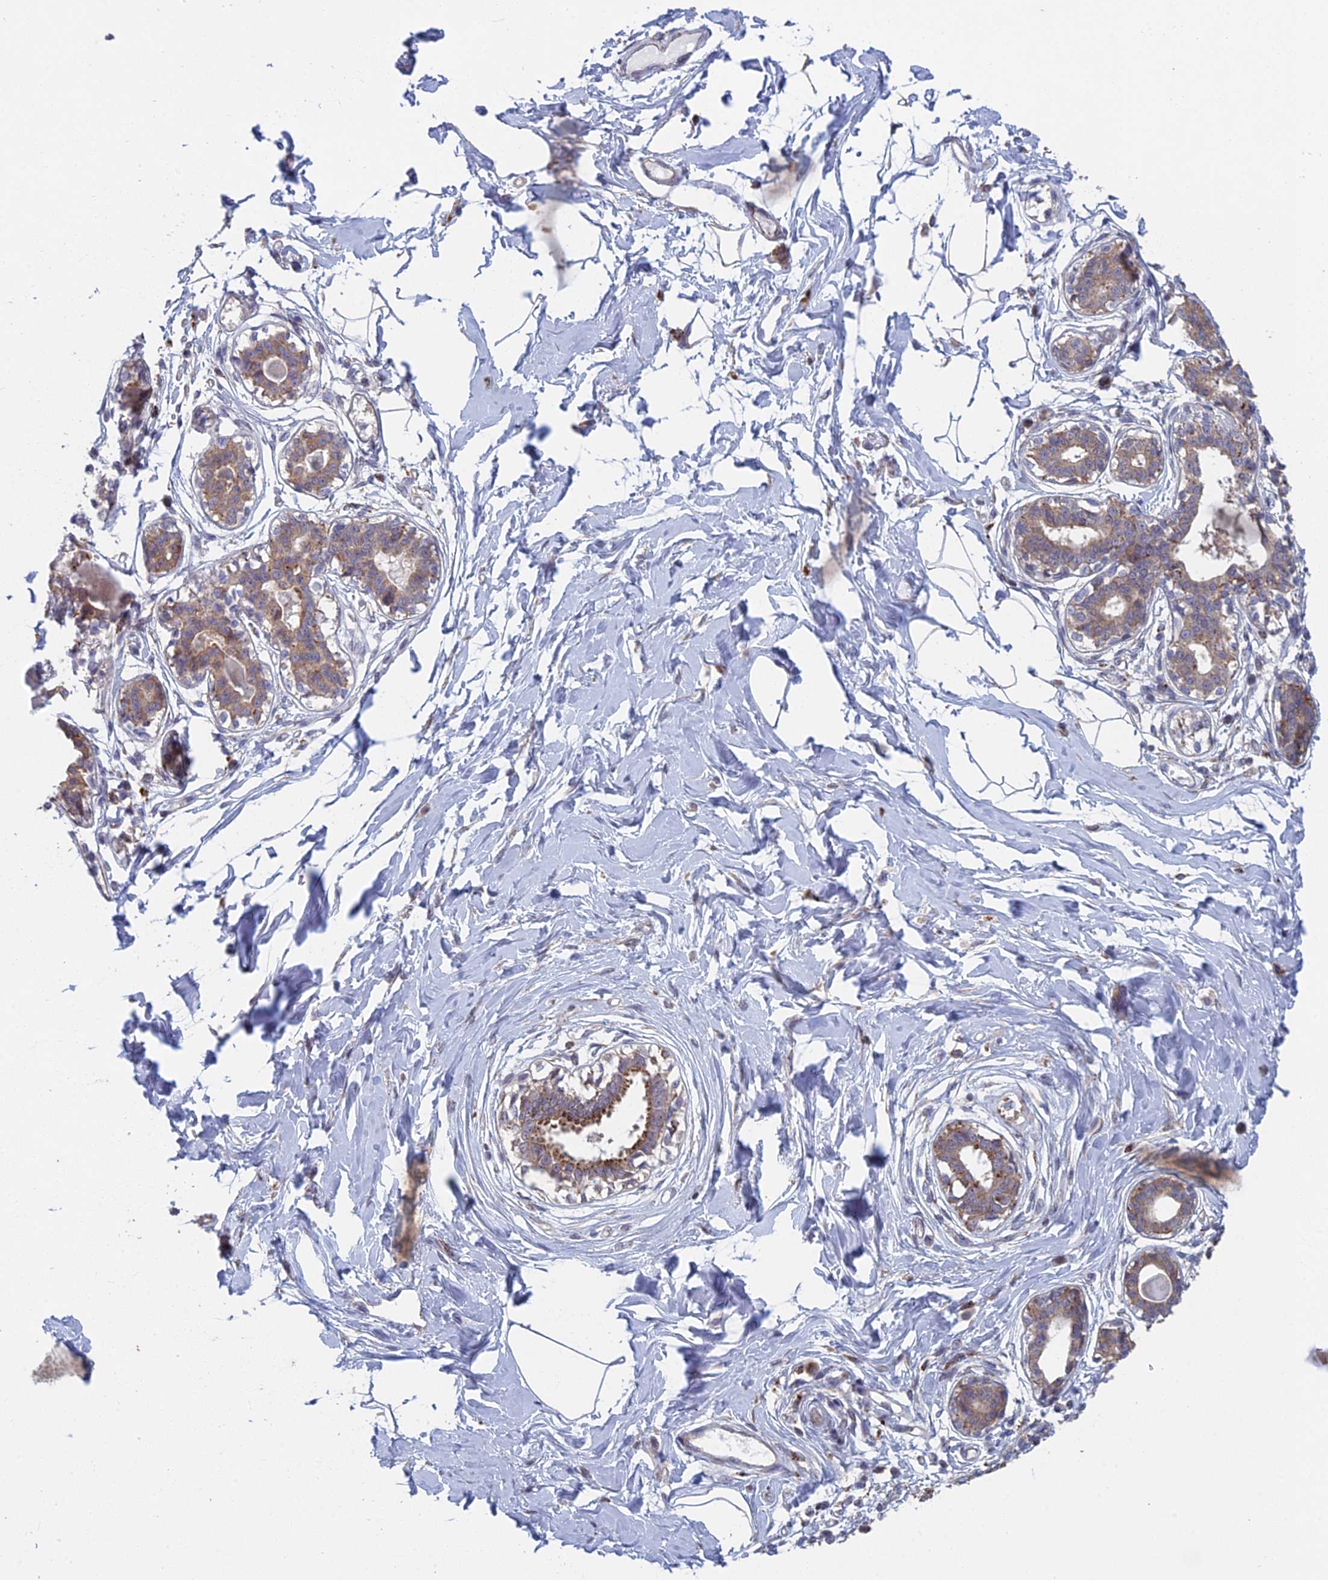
{"staining": {"intensity": "weak", "quantity": "25%-75%", "location": "cytoplasmic/membranous"}, "tissue": "breast", "cell_type": "Adipocytes", "image_type": "normal", "snomed": [{"axis": "morphology", "description": "Normal tissue, NOS"}, {"axis": "topography", "description": "Breast"}], "caption": "Protein staining of normal breast displays weak cytoplasmic/membranous staining in about 25%-75% of adipocytes.", "gene": "FOXS1", "patient": {"sex": "female", "age": 45}}